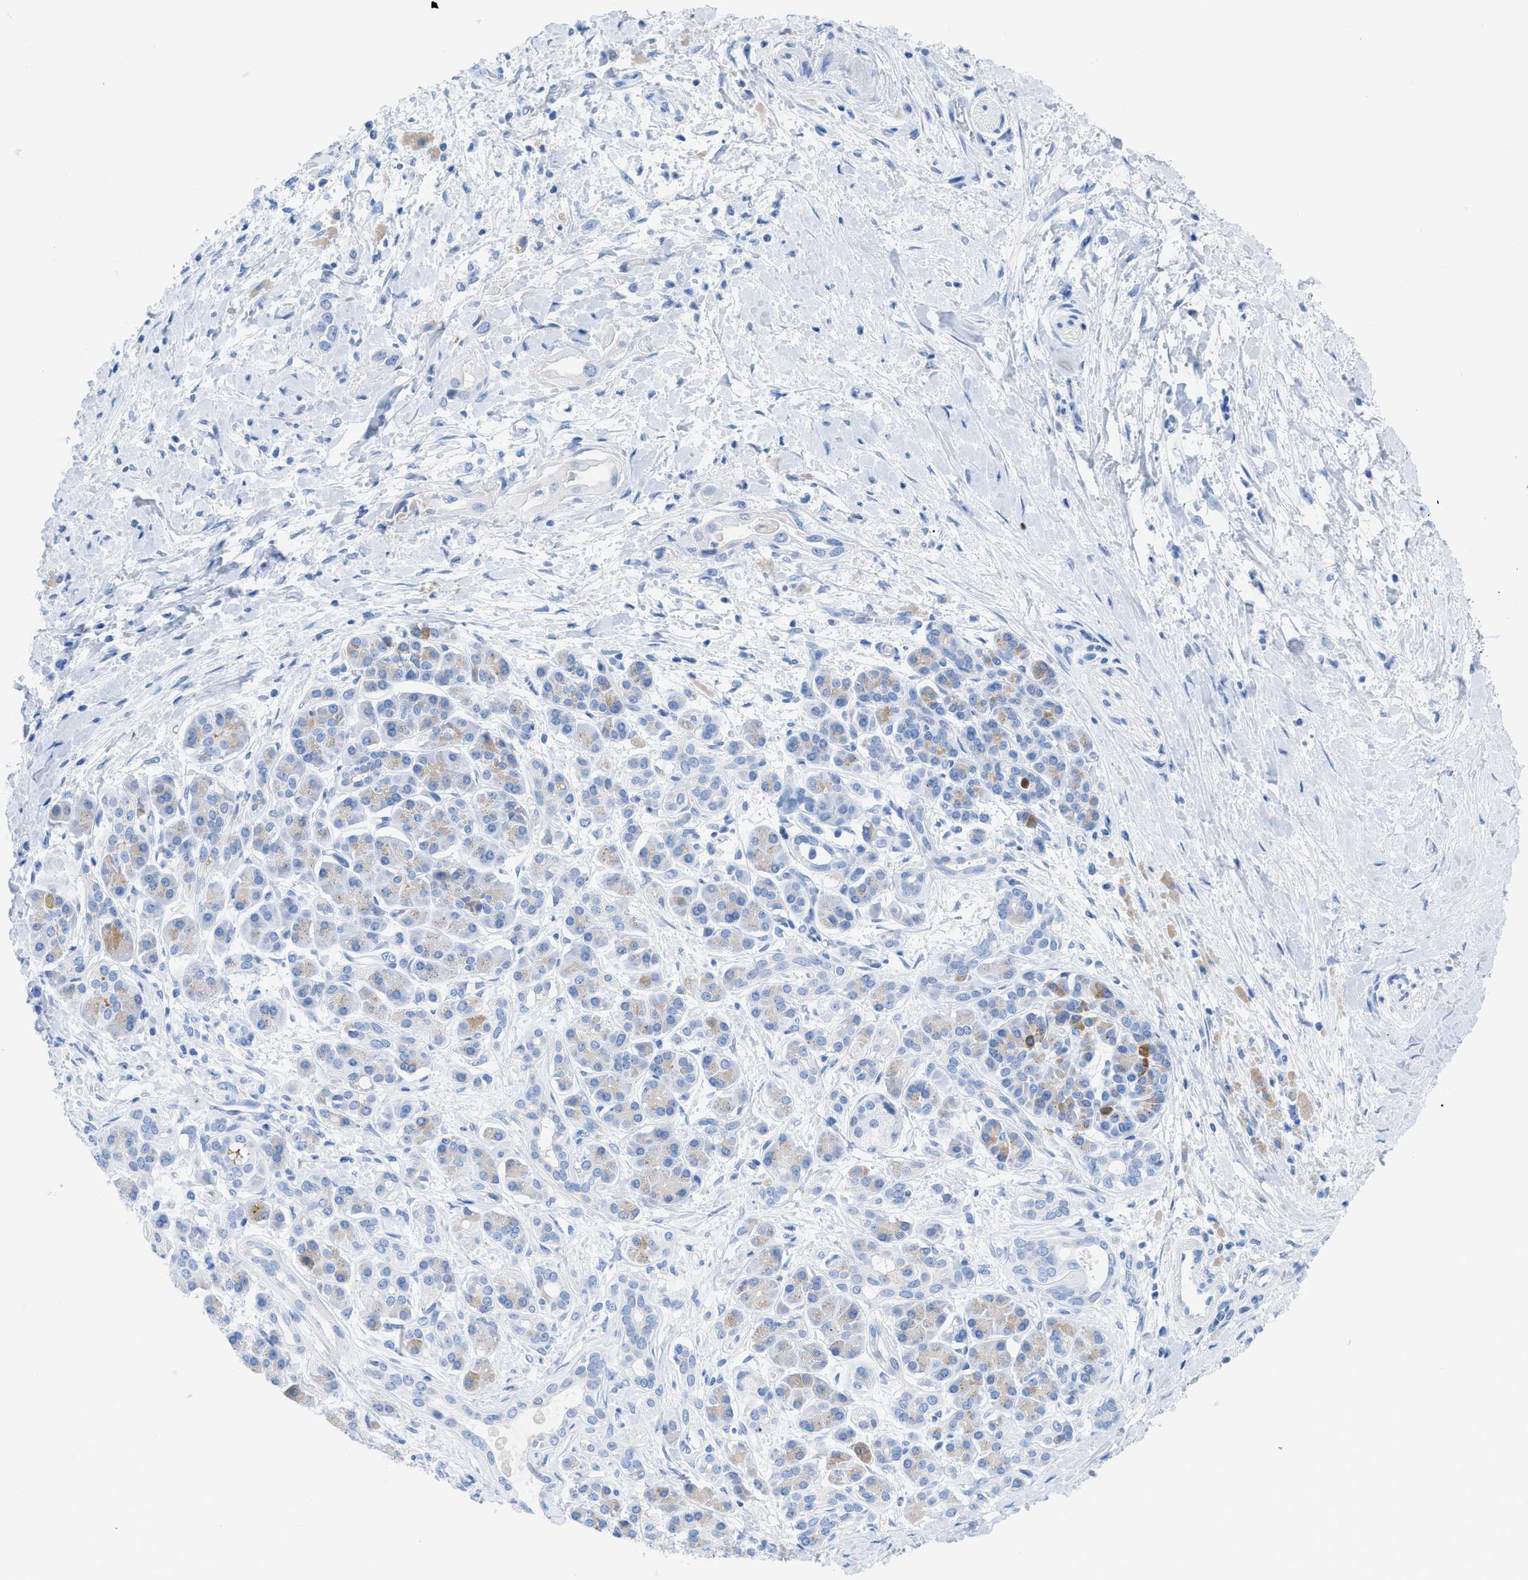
{"staining": {"intensity": "moderate", "quantity": "<25%", "location": "cytoplasmic/membranous"}, "tissue": "pancreatic cancer", "cell_type": "Tumor cells", "image_type": "cancer", "snomed": [{"axis": "morphology", "description": "Adenocarcinoma, NOS"}, {"axis": "topography", "description": "Pancreas"}], "caption": "Immunohistochemical staining of human pancreatic cancer (adenocarcinoma) exhibits low levels of moderate cytoplasmic/membranous positivity in approximately <25% of tumor cells.", "gene": "TCL1A", "patient": {"sex": "male", "age": 55}}